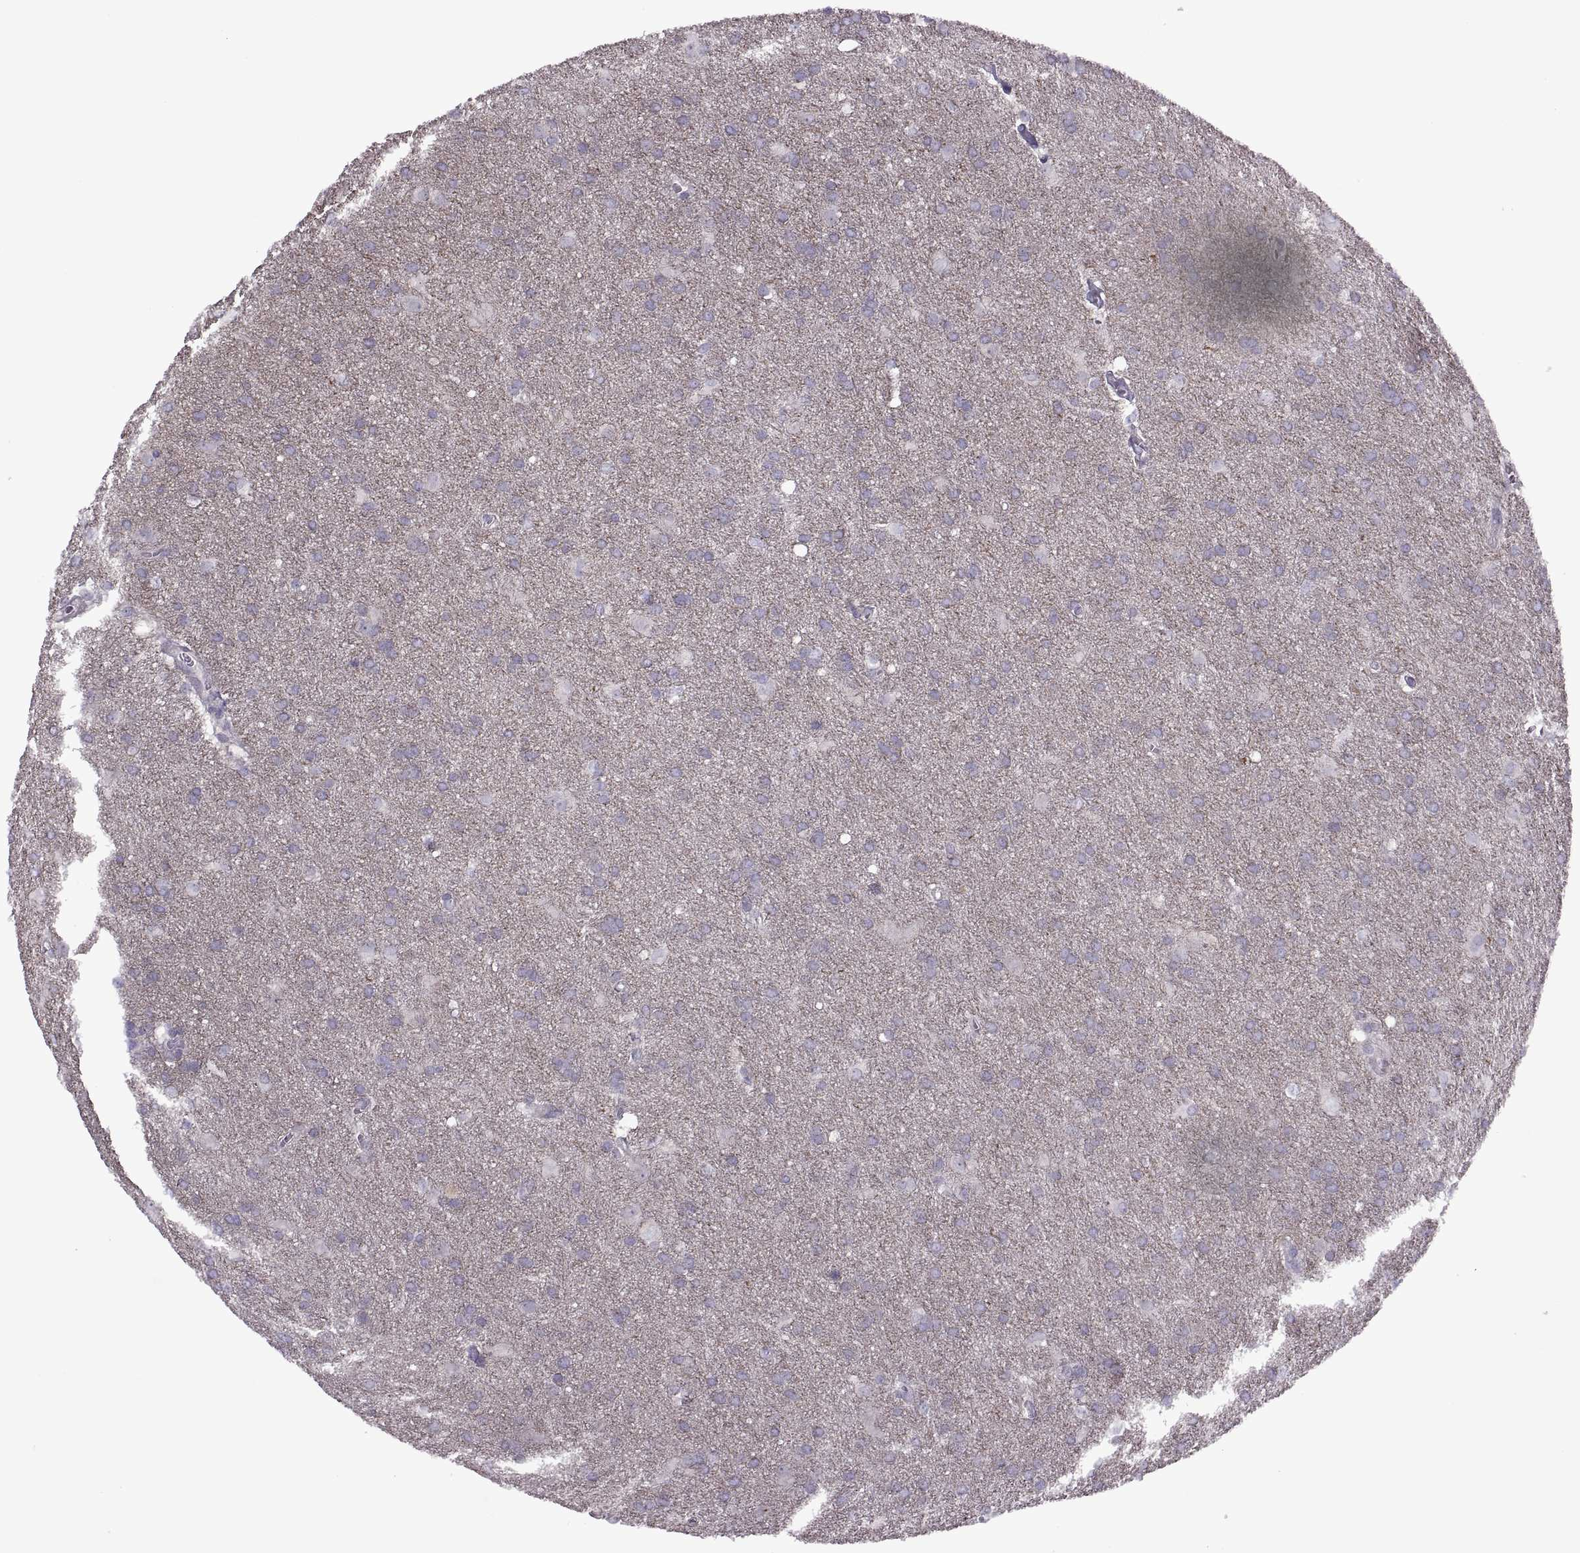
{"staining": {"intensity": "negative", "quantity": "none", "location": "none"}, "tissue": "glioma", "cell_type": "Tumor cells", "image_type": "cancer", "snomed": [{"axis": "morphology", "description": "Glioma, malignant, Low grade"}, {"axis": "topography", "description": "Brain"}], "caption": "Immunohistochemical staining of glioma displays no significant staining in tumor cells. (DAB (3,3'-diaminobenzidine) immunohistochemistry, high magnification).", "gene": "RIPK4", "patient": {"sex": "male", "age": 58}}